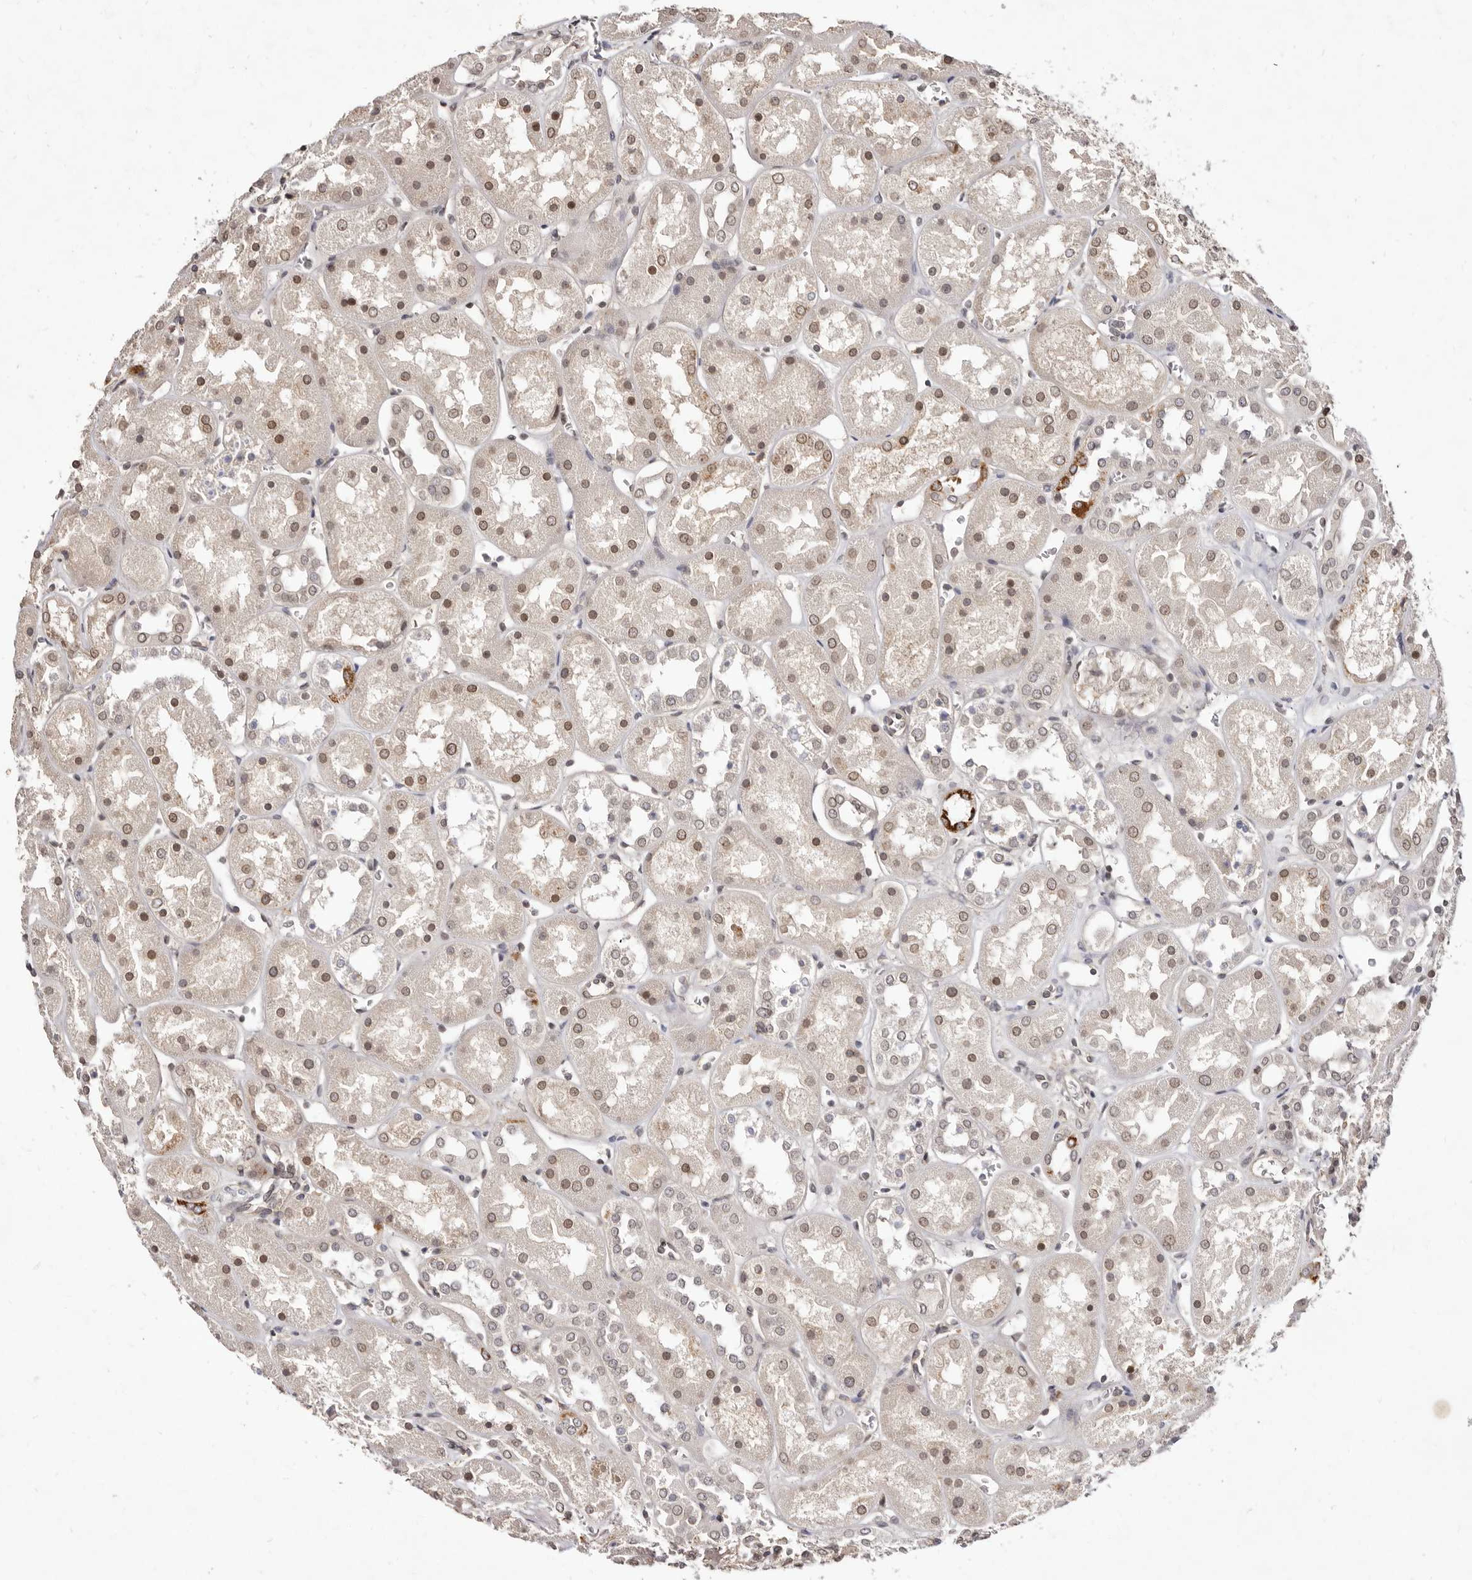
{"staining": {"intensity": "weak", "quantity": "25%-75%", "location": "cytoplasmic/membranous"}, "tissue": "kidney", "cell_type": "Cells in glomeruli", "image_type": "normal", "snomed": [{"axis": "morphology", "description": "Normal tissue, NOS"}, {"axis": "topography", "description": "Kidney"}], "caption": "Immunohistochemical staining of normal kidney demonstrates weak cytoplasmic/membranous protein staining in about 25%-75% of cells in glomeruli. The staining is performed using DAB brown chromogen to label protein expression. The nuclei are counter-stained blue using hematoxylin.", "gene": "LCORL", "patient": {"sex": "male", "age": 70}}